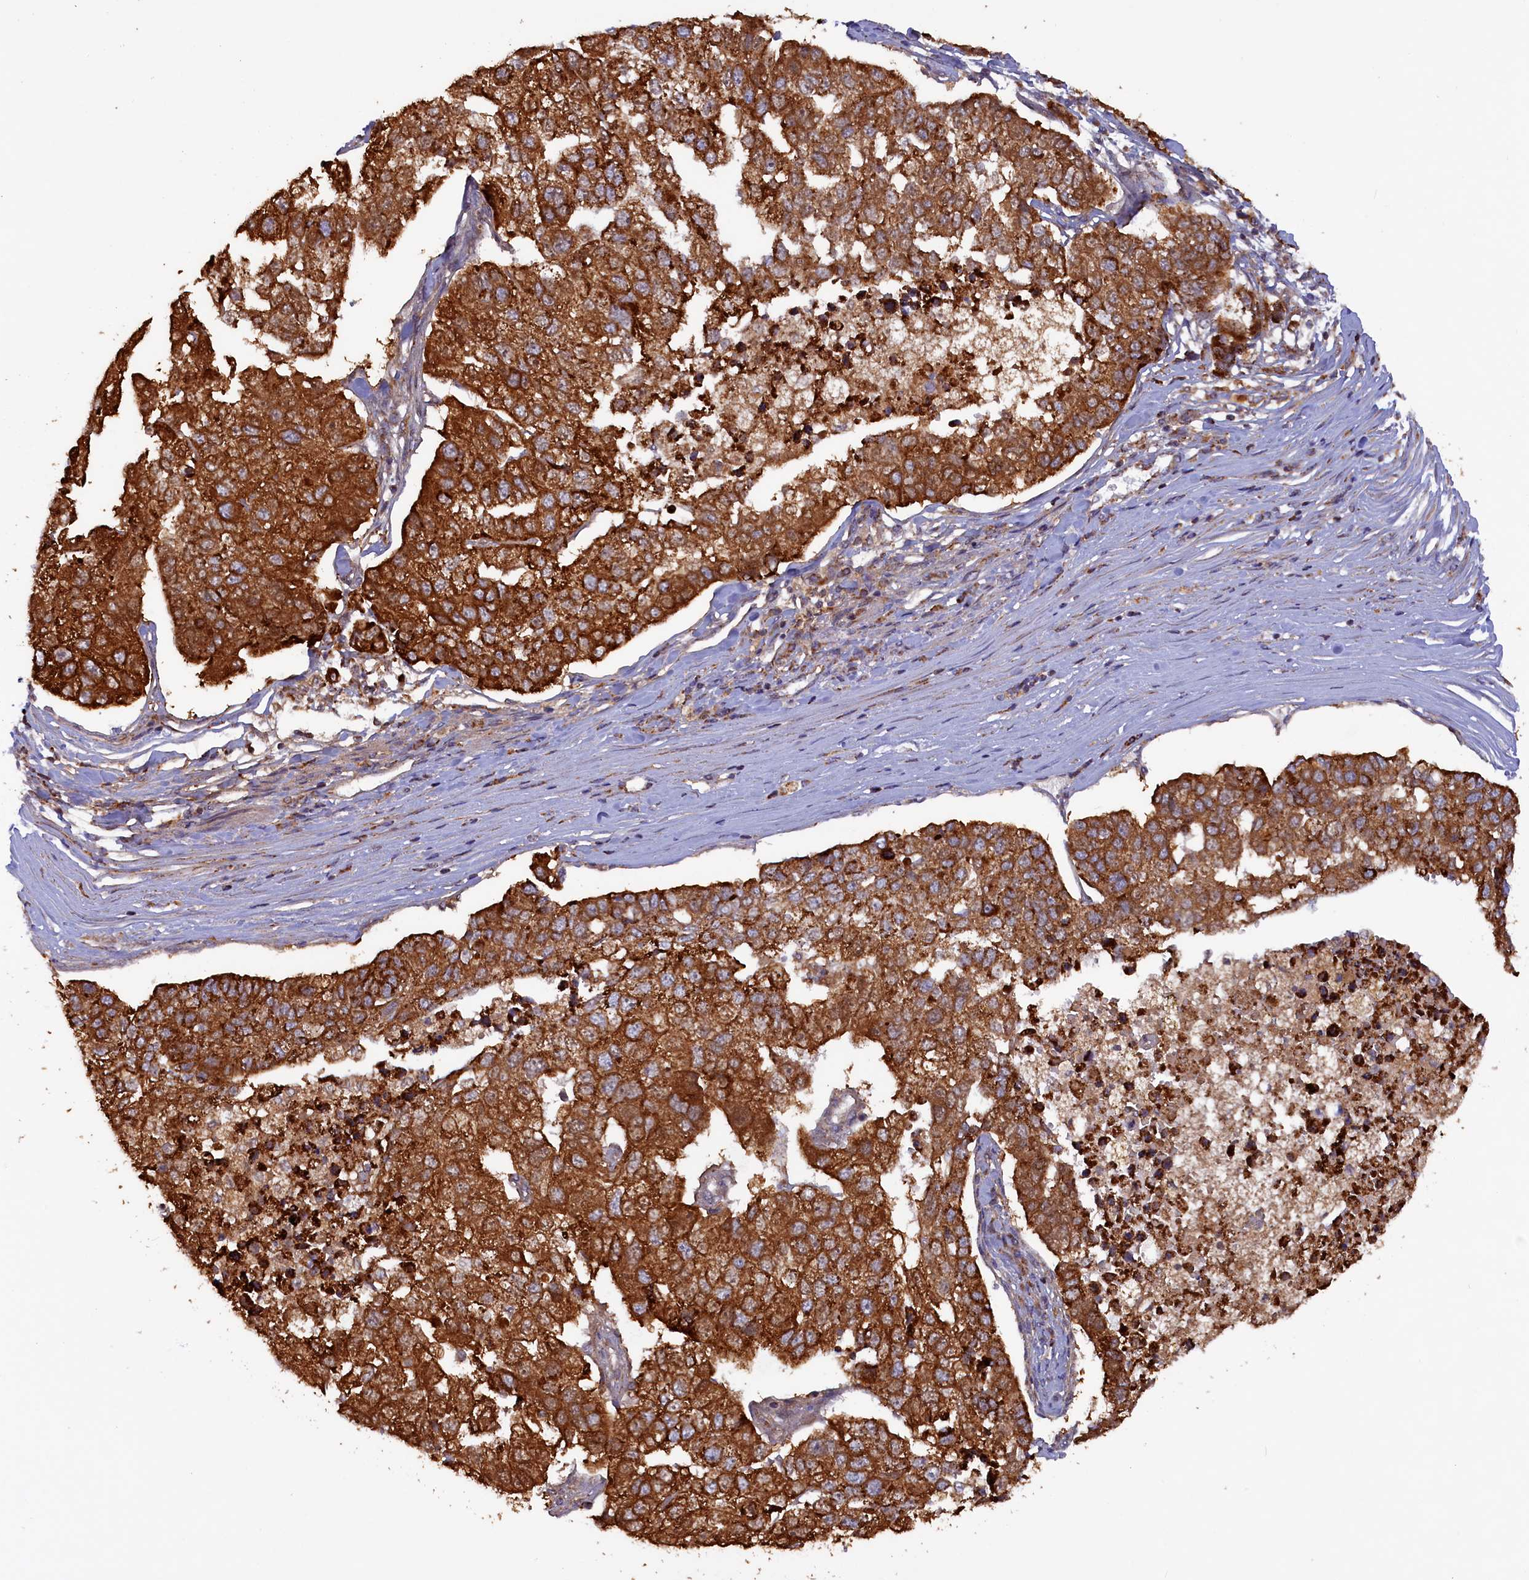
{"staining": {"intensity": "strong", "quantity": ">75%", "location": "cytoplasmic/membranous"}, "tissue": "pancreatic cancer", "cell_type": "Tumor cells", "image_type": "cancer", "snomed": [{"axis": "morphology", "description": "Adenocarcinoma, NOS"}, {"axis": "topography", "description": "Pancreas"}], "caption": "This photomicrograph shows immunohistochemistry (IHC) staining of human pancreatic cancer (adenocarcinoma), with high strong cytoplasmic/membranous positivity in about >75% of tumor cells.", "gene": "DUS3L", "patient": {"sex": "female", "age": 61}}